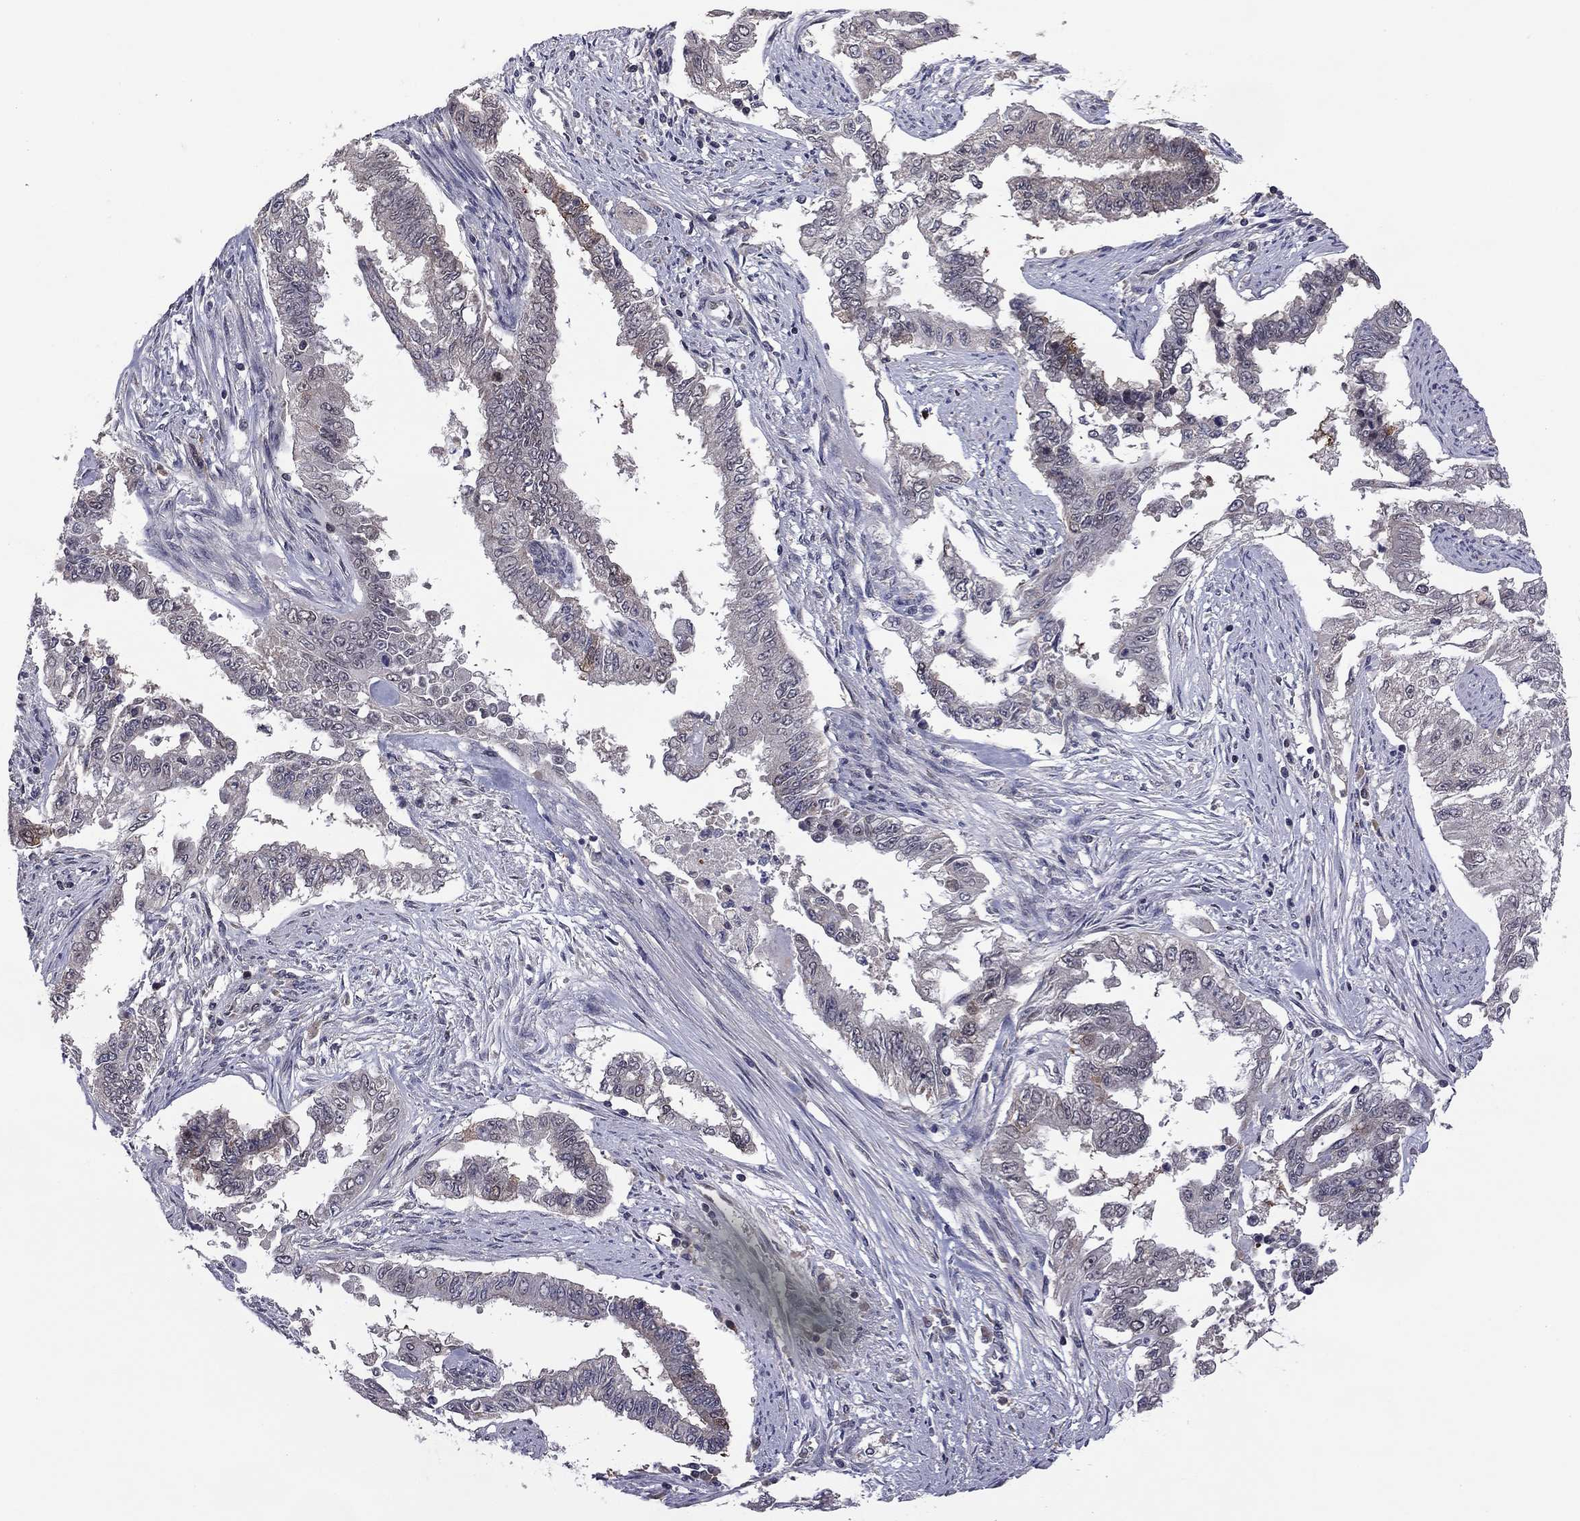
{"staining": {"intensity": "negative", "quantity": "none", "location": "none"}, "tissue": "endometrial cancer", "cell_type": "Tumor cells", "image_type": "cancer", "snomed": [{"axis": "morphology", "description": "Adenocarcinoma, NOS"}, {"axis": "topography", "description": "Uterus"}], "caption": "This histopathology image is of endometrial cancer (adenocarcinoma) stained with immunohistochemistry to label a protein in brown with the nuclei are counter-stained blue. There is no staining in tumor cells.", "gene": "GPAA1", "patient": {"sex": "female", "age": 59}}